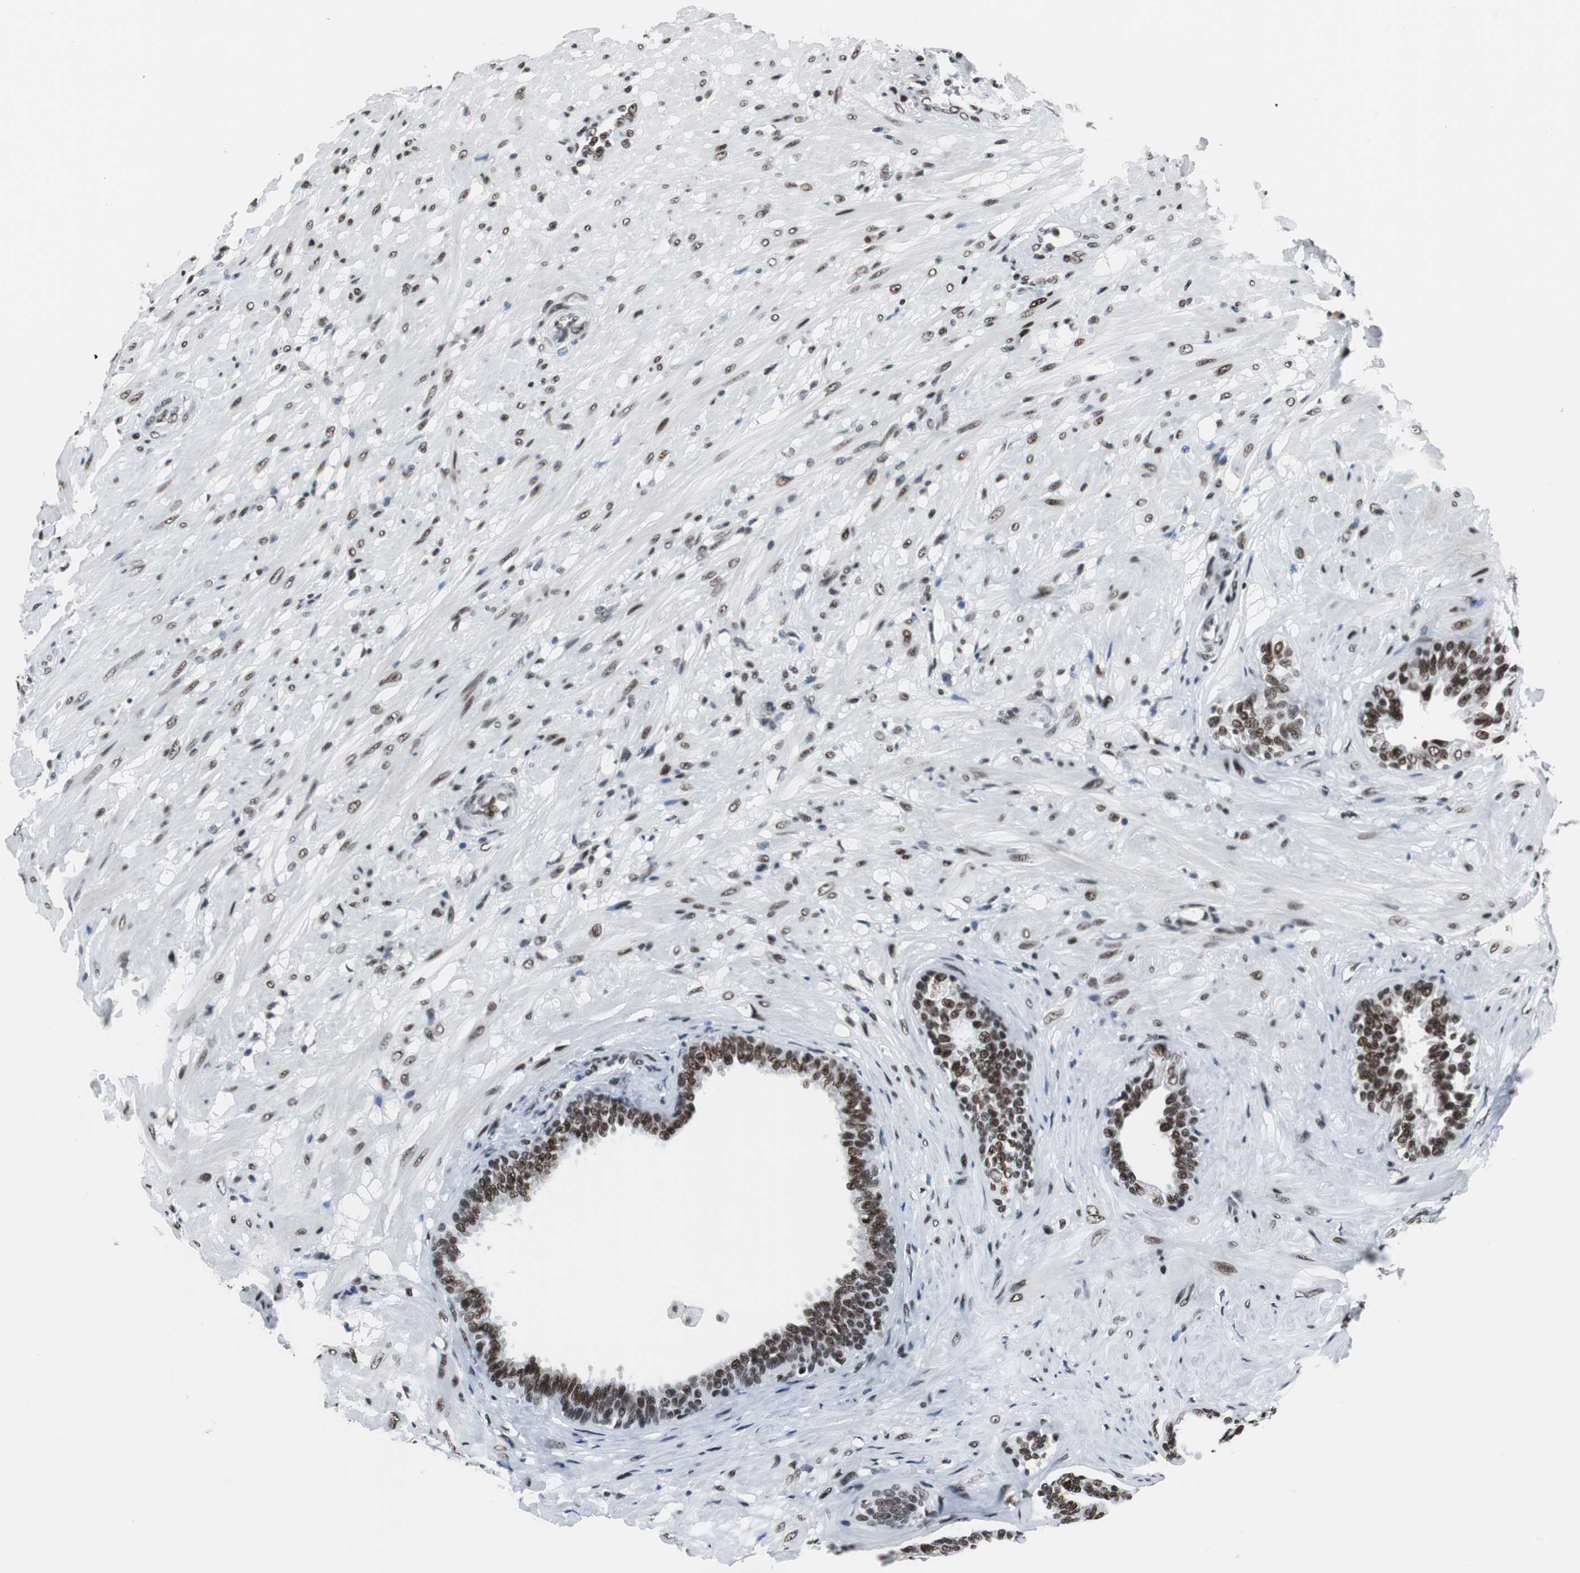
{"staining": {"intensity": "moderate", "quantity": ">75%", "location": "nuclear"}, "tissue": "seminal vesicle", "cell_type": "Glandular cells", "image_type": "normal", "snomed": [{"axis": "morphology", "description": "Normal tissue, NOS"}, {"axis": "topography", "description": "Seminal veicle"}], "caption": "Brown immunohistochemical staining in normal human seminal vesicle exhibits moderate nuclear staining in about >75% of glandular cells.", "gene": "XRCC1", "patient": {"sex": "male", "age": 61}}